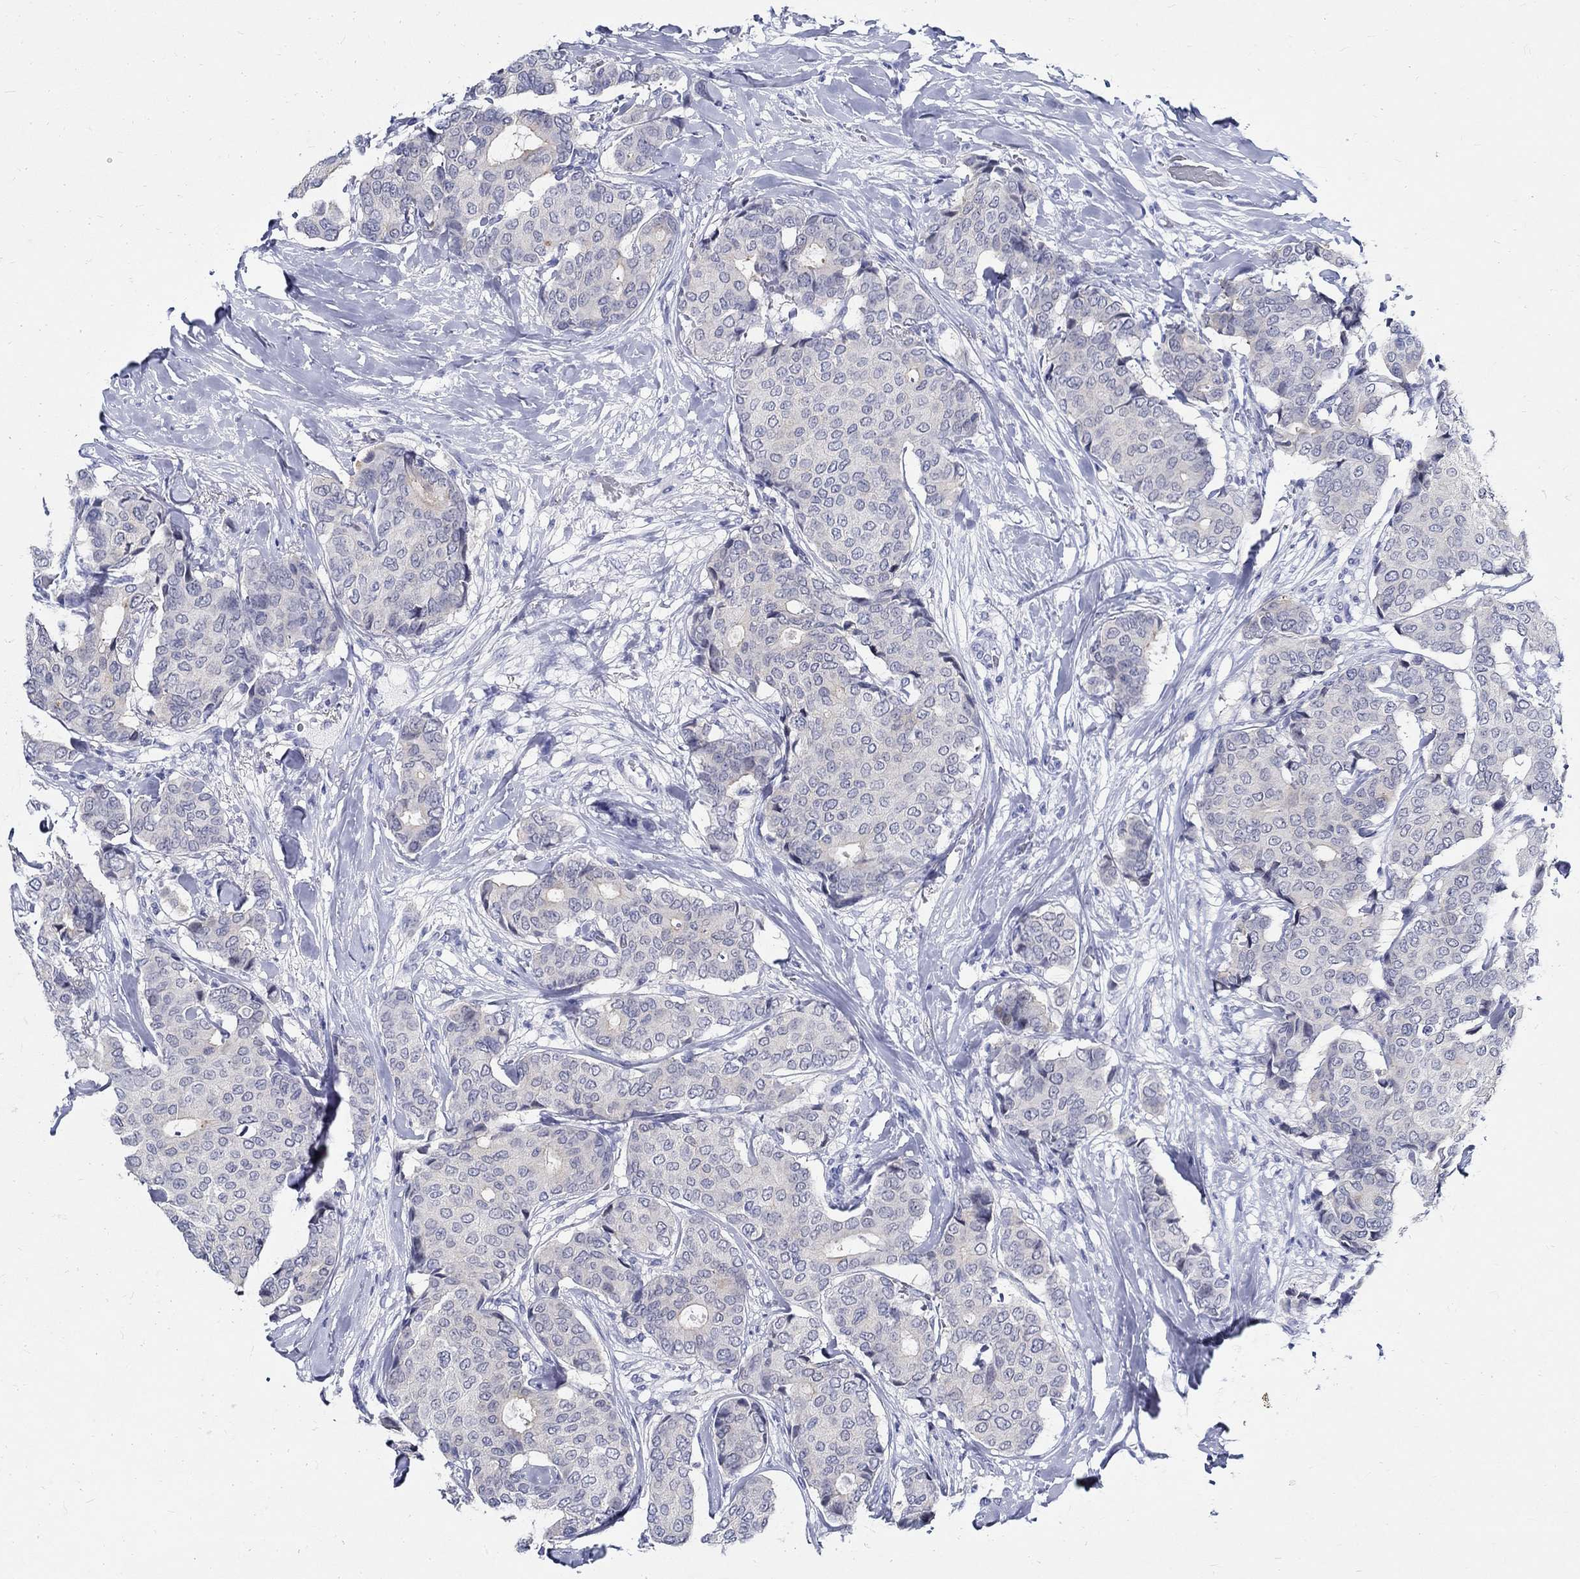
{"staining": {"intensity": "negative", "quantity": "none", "location": "none"}, "tissue": "breast cancer", "cell_type": "Tumor cells", "image_type": "cancer", "snomed": [{"axis": "morphology", "description": "Duct carcinoma"}, {"axis": "topography", "description": "Breast"}], "caption": "An immunohistochemistry (IHC) micrograph of breast intraductal carcinoma is shown. There is no staining in tumor cells of breast intraductal carcinoma. (Stains: DAB IHC with hematoxylin counter stain, Microscopy: brightfield microscopy at high magnification).", "gene": "BSPRY", "patient": {"sex": "female", "age": 75}}